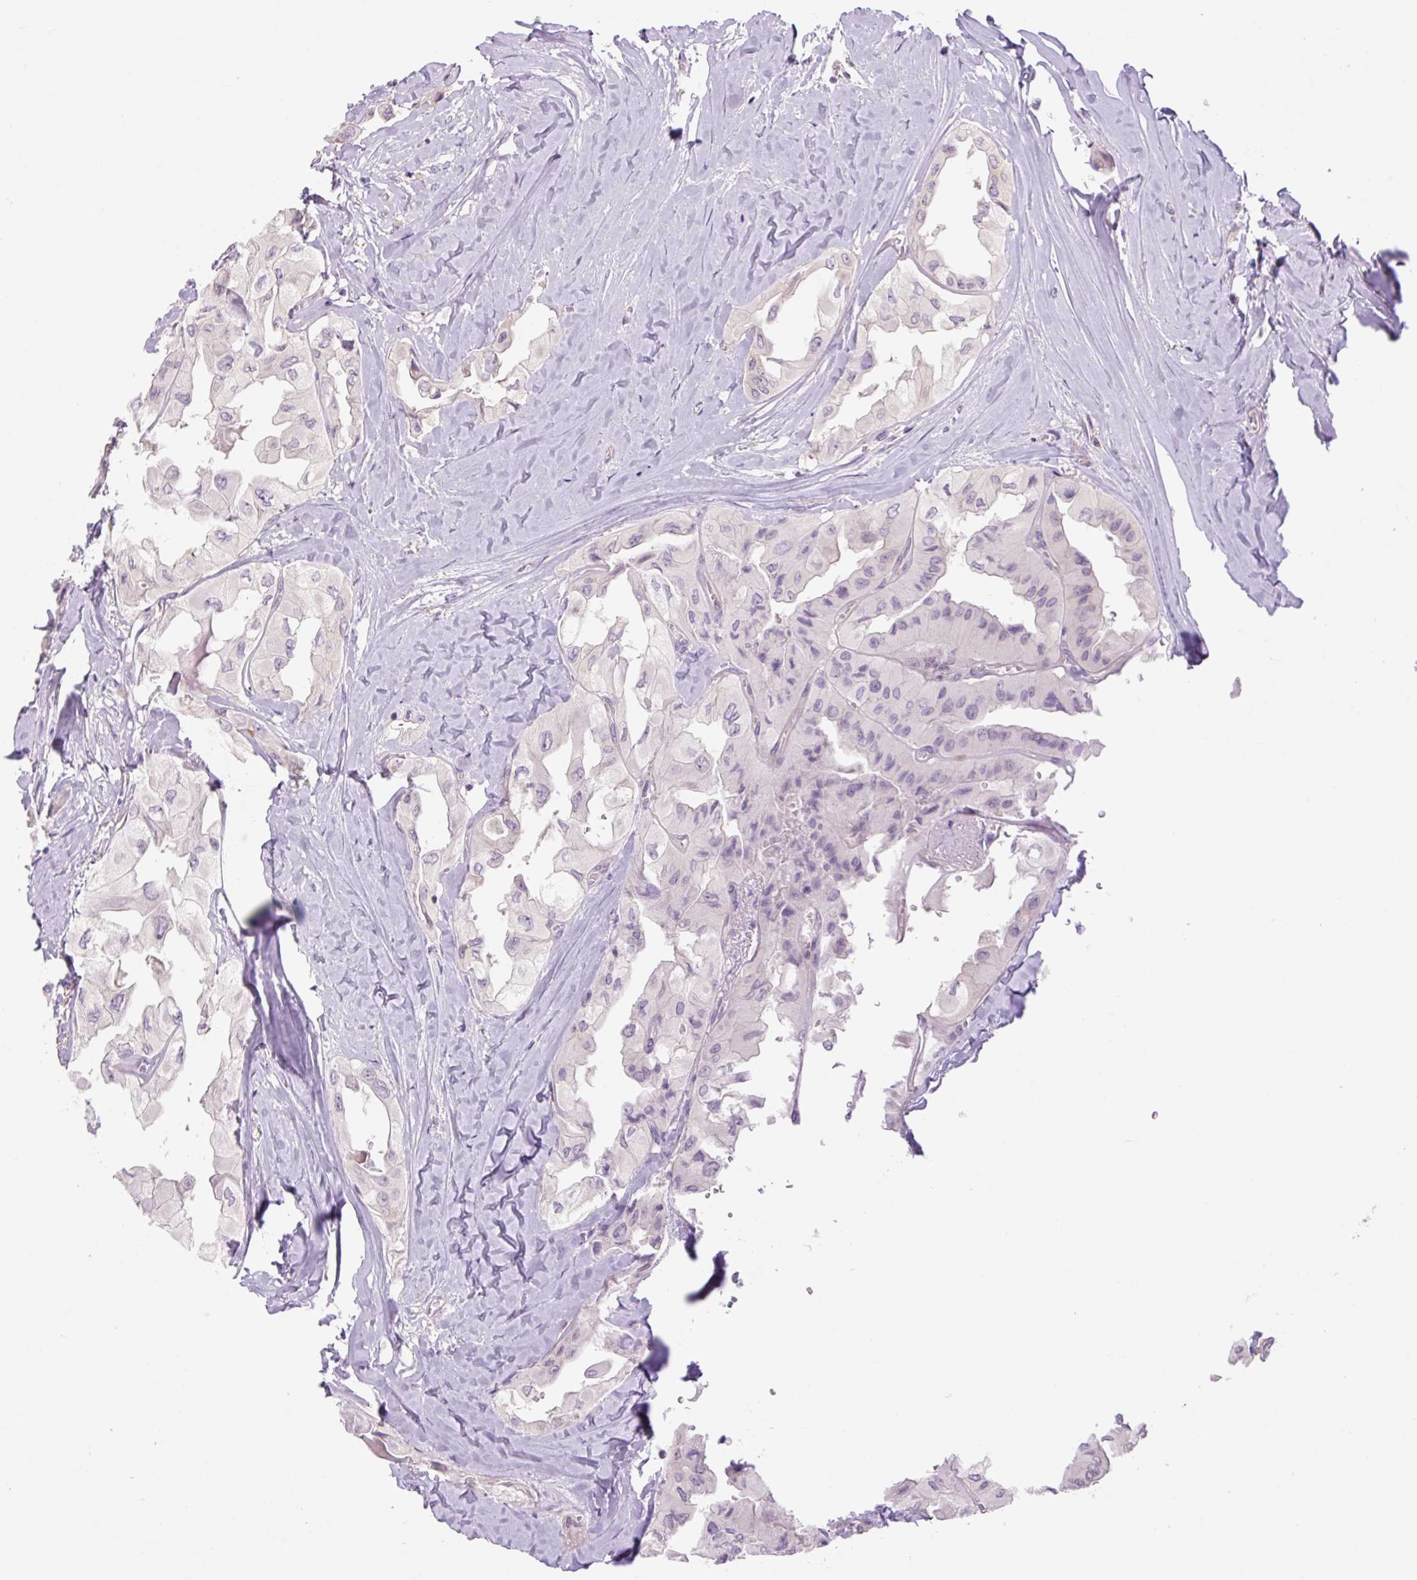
{"staining": {"intensity": "negative", "quantity": "none", "location": "none"}, "tissue": "thyroid cancer", "cell_type": "Tumor cells", "image_type": "cancer", "snomed": [{"axis": "morphology", "description": "Normal tissue, NOS"}, {"axis": "morphology", "description": "Papillary adenocarcinoma, NOS"}, {"axis": "topography", "description": "Thyroid gland"}], "caption": "This is a histopathology image of IHC staining of papillary adenocarcinoma (thyroid), which shows no staining in tumor cells.", "gene": "GRID2", "patient": {"sex": "female", "age": 59}}